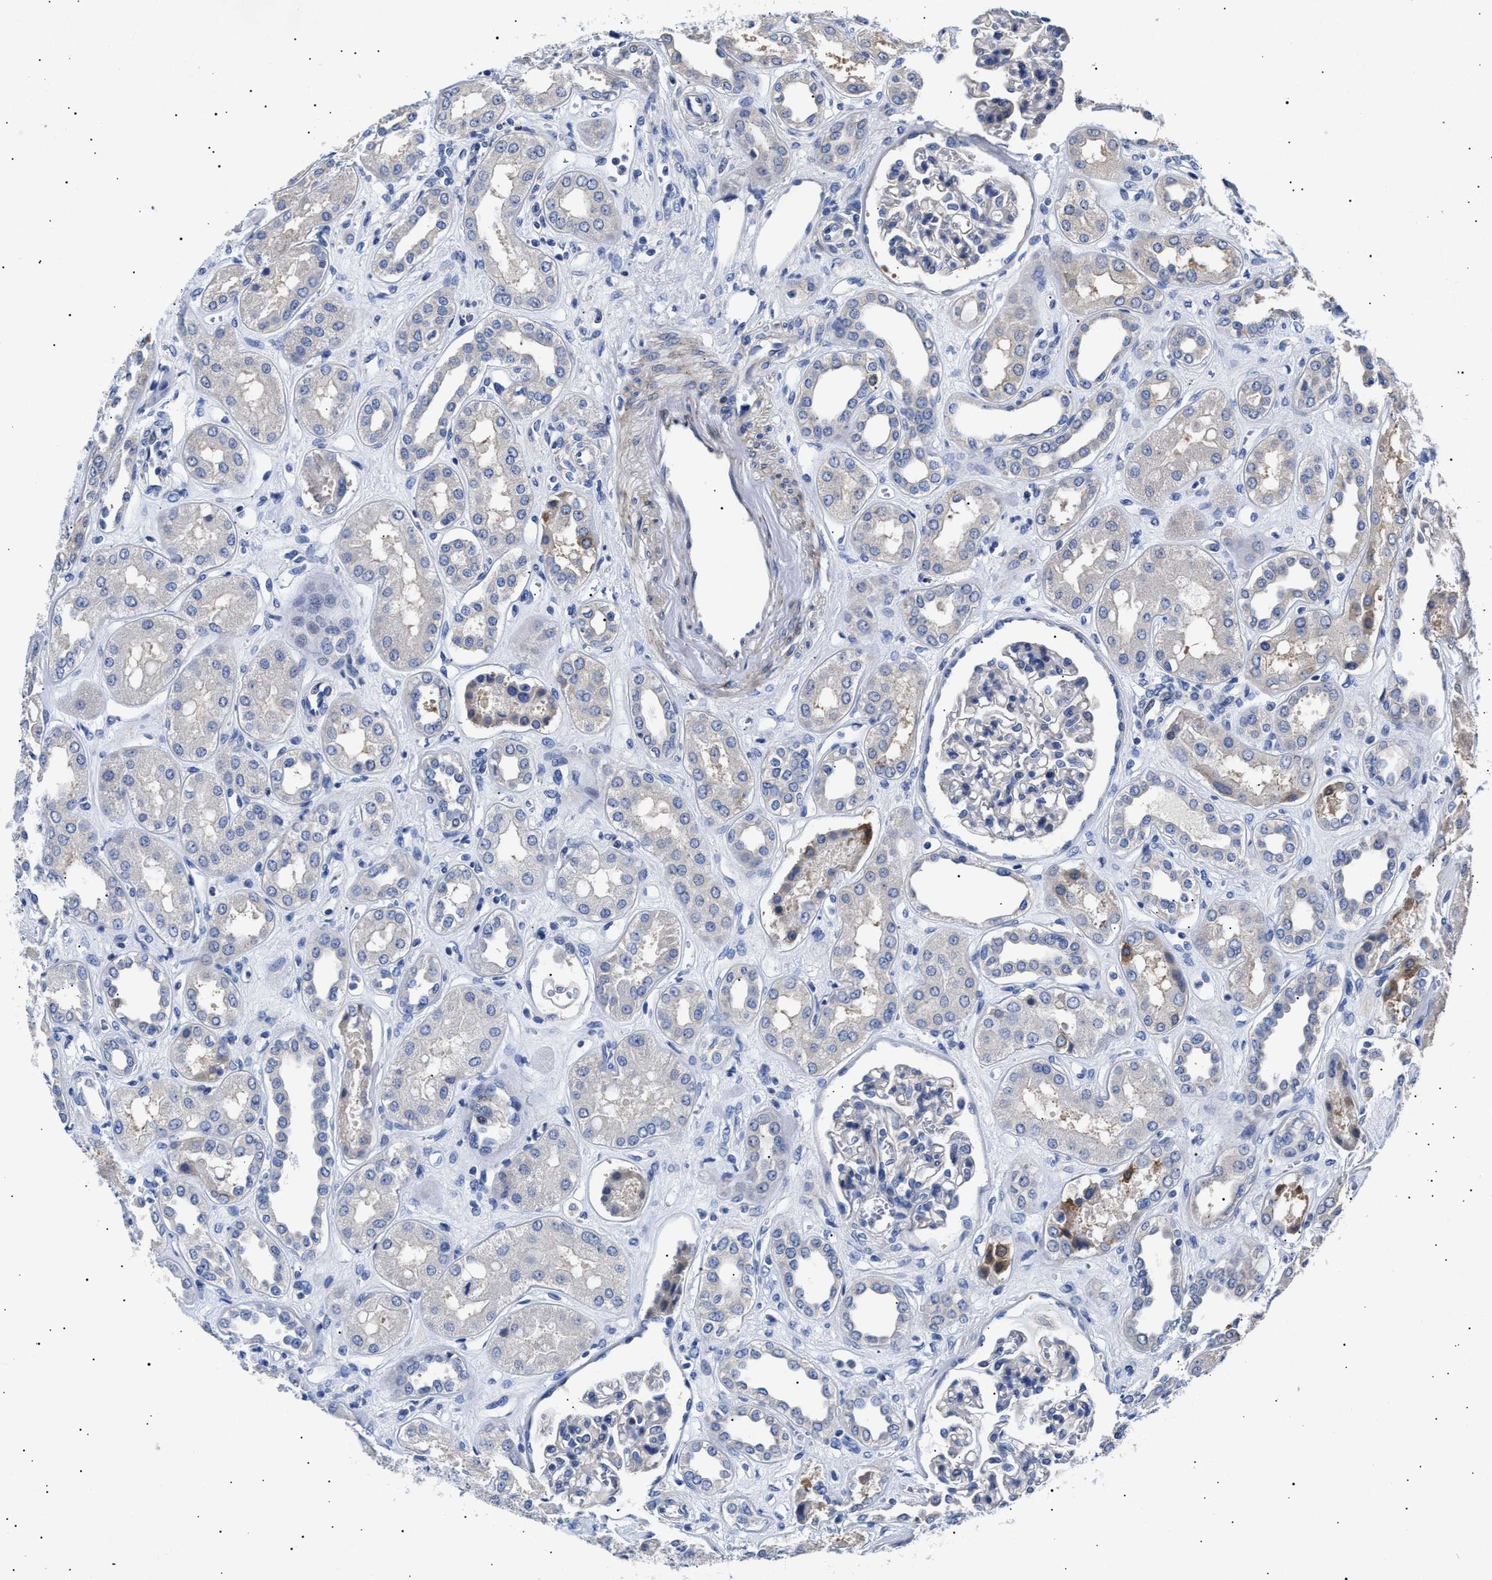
{"staining": {"intensity": "negative", "quantity": "none", "location": "none"}, "tissue": "kidney", "cell_type": "Cells in glomeruli", "image_type": "normal", "snomed": [{"axis": "morphology", "description": "Normal tissue, NOS"}, {"axis": "topography", "description": "Kidney"}], "caption": "High power microscopy image of an immunohistochemistry micrograph of unremarkable kidney, revealing no significant staining in cells in glomeruli. (DAB immunohistochemistry (IHC) with hematoxylin counter stain).", "gene": "HEMGN", "patient": {"sex": "male", "age": 59}}